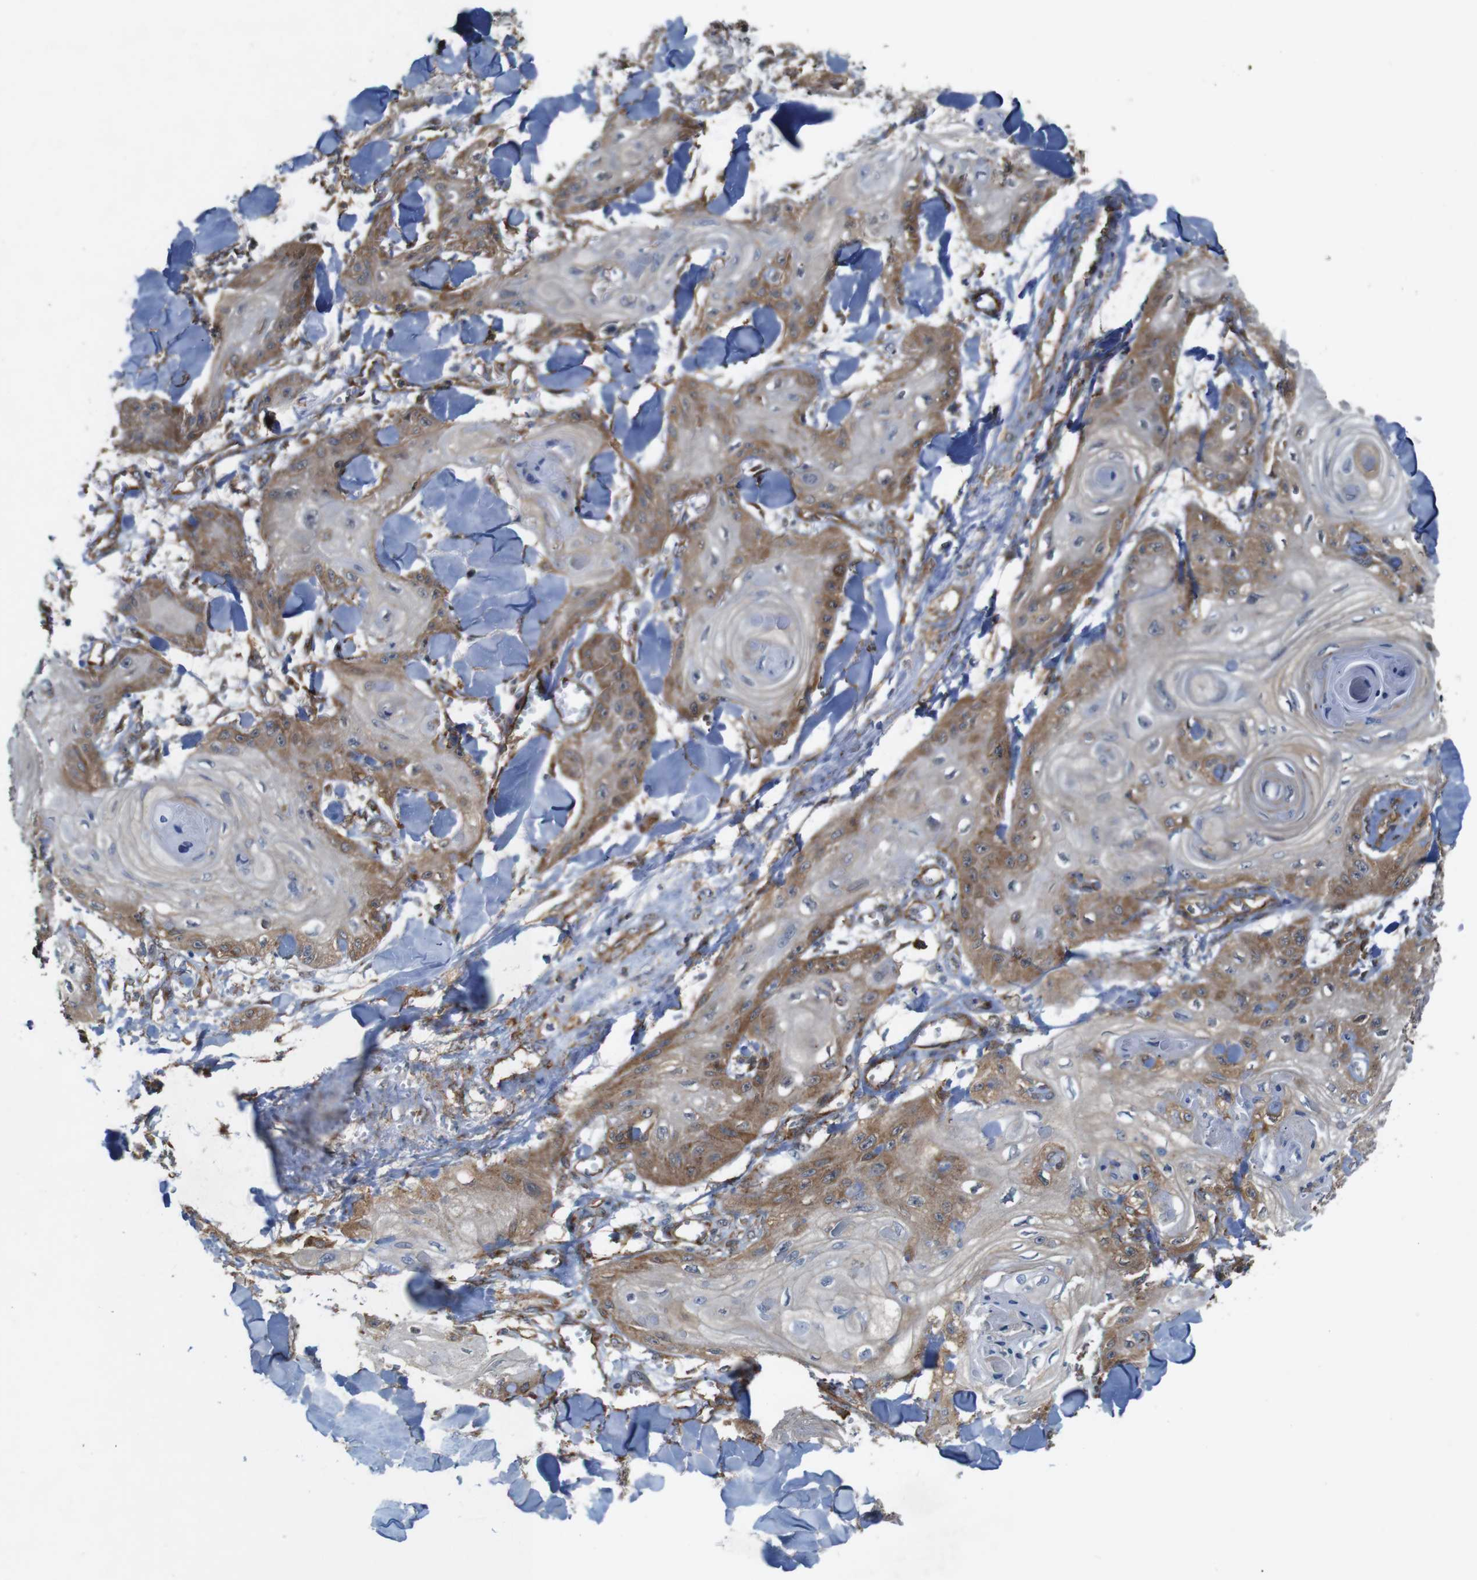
{"staining": {"intensity": "moderate", "quantity": "25%-75%", "location": "cytoplasmic/membranous"}, "tissue": "skin cancer", "cell_type": "Tumor cells", "image_type": "cancer", "snomed": [{"axis": "morphology", "description": "Squamous cell carcinoma, NOS"}, {"axis": "topography", "description": "Skin"}], "caption": "Brown immunohistochemical staining in human squamous cell carcinoma (skin) displays moderate cytoplasmic/membranous expression in about 25%-75% of tumor cells.", "gene": "PTGER4", "patient": {"sex": "male", "age": 74}}